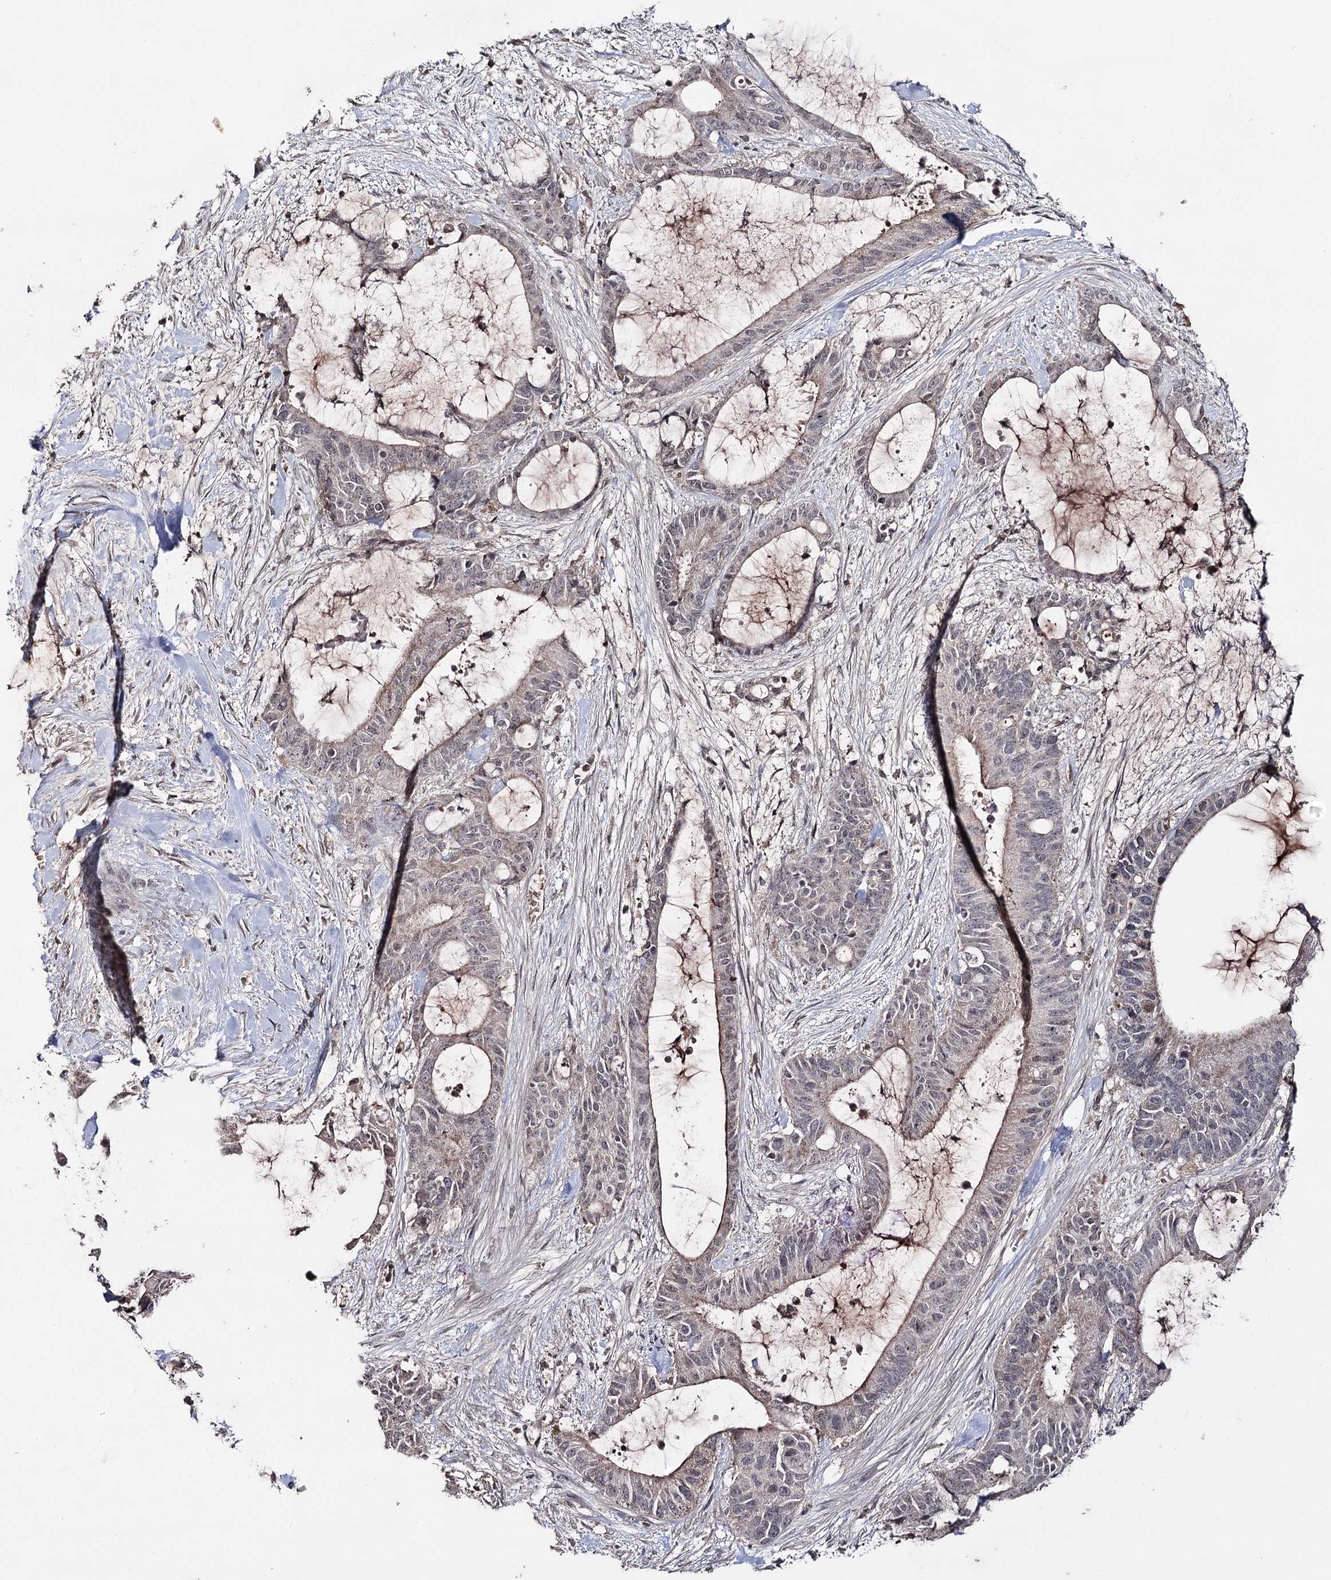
{"staining": {"intensity": "weak", "quantity": "<25%", "location": "cytoplasmic/membranous"}, "tissue": "liver cancer", "cell_type": "Tumor cells", "image_type": "cancer", "snomed": [{"axis": "morphology", "description": "Normal tissue, NOS"}, {"axis": "morphology", "description": "Cholangiocarcinoma"}, {"axis": "topography", "description": "Liver"}, {"axis": "topography", "description": "Peripheral nerve tissue"}], "caption": "IHC photomicrograph of neoplastic tissue: human cholangiocarcinoma (liver) stained with DAB exhibits no significant protein expression in tumor cells. (Immunohistochemistry, brightfield microscopy, high magnification).", "gene": "SYNGR3", "patient": {"sex": "female", "age": 73}}